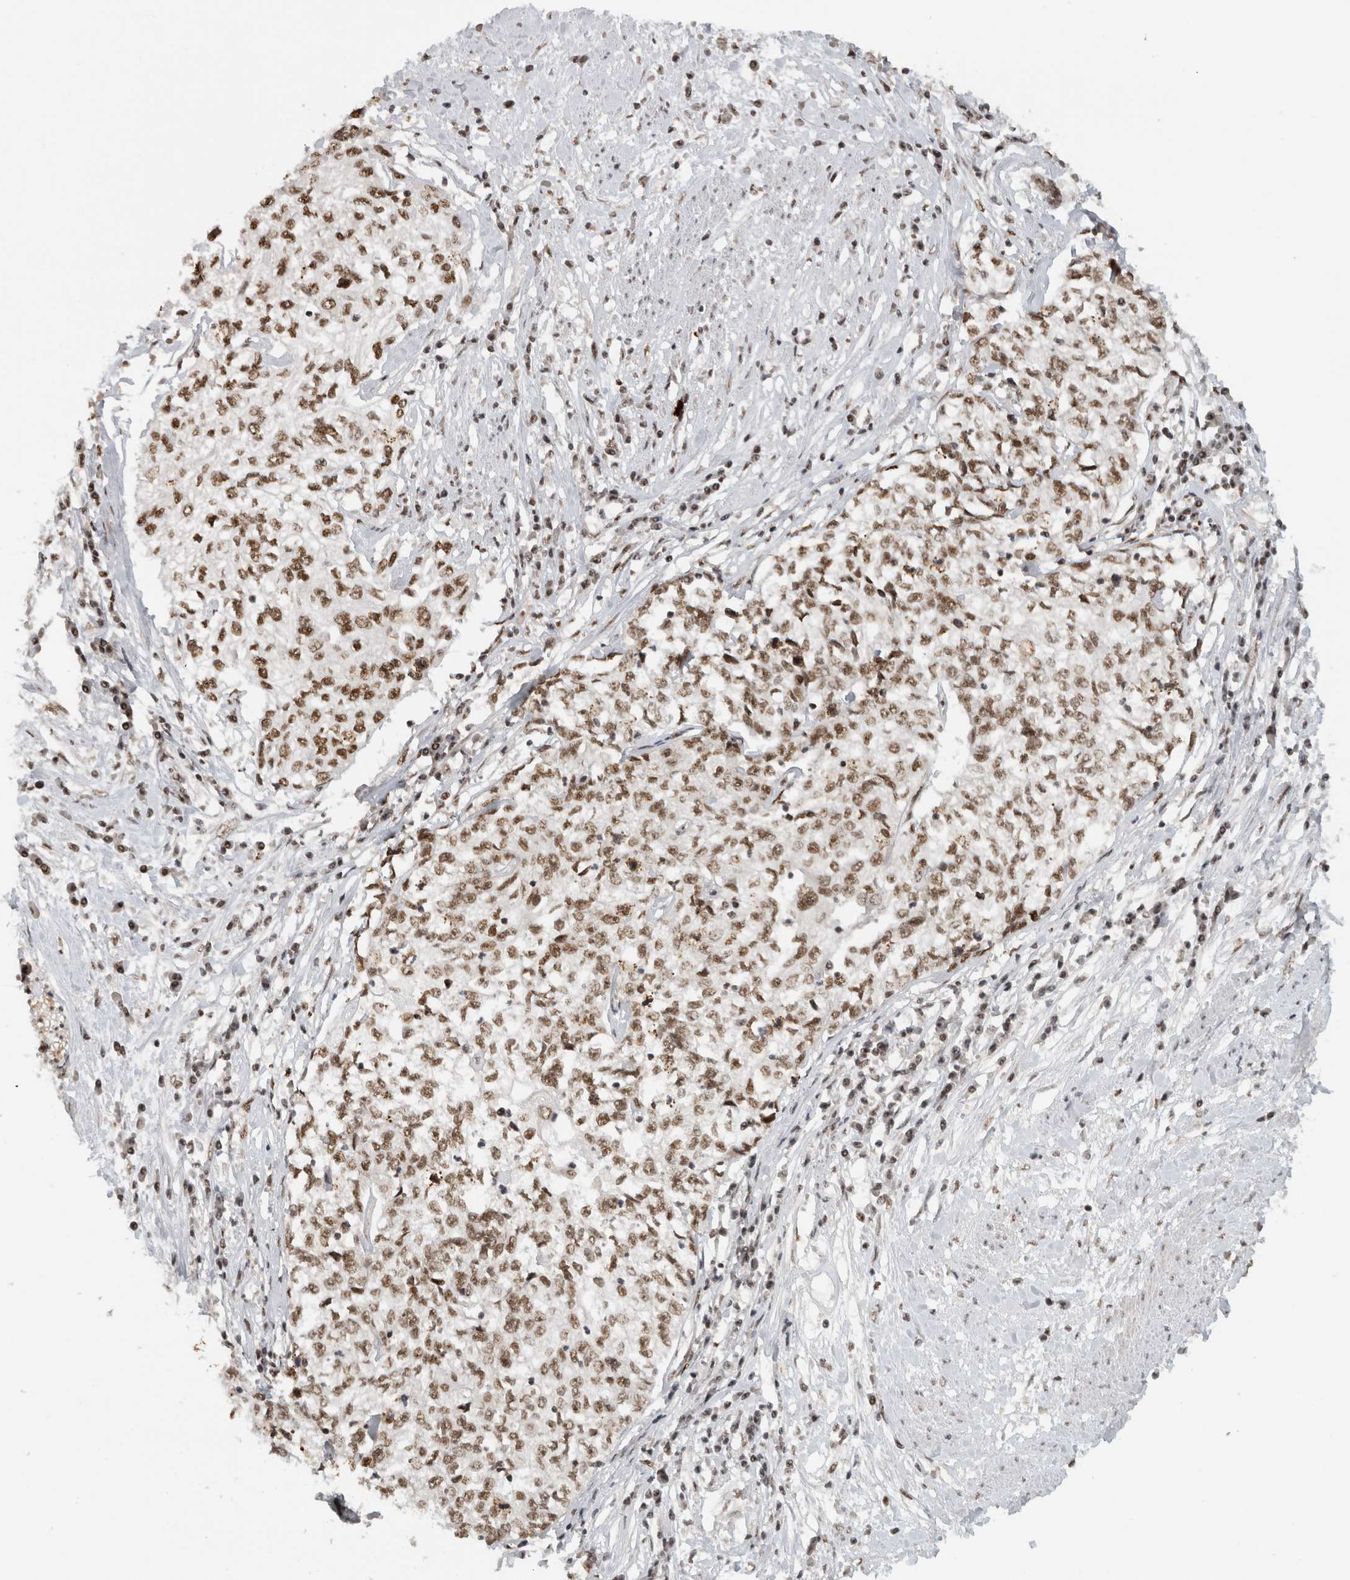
{"staining": {"intensity": "moderate", "quantity": ">75%", "location": "nuclear"}, "tissue": "cervical cancer", "cell_type": "Tumor cells", "image_type": "cancer", "snomed": [{"axis": "morphology", "description": "Squamous cell carcinoma, NOS"}, {"axis": "topography", "description": "Cervix"}], "caption": "IHC staining of cervical squamous cell carcinoma, which displays medium levels of moderate nuclear expression in approximately >75% of tumor cells indicating moderate nuclear protein expression. The staining was performed using DAB (brown) for protein detection and nuclei were counterstained in hematoxylin (blue).", "gene": "EBNA1BP2", "patient": {"sex": "female", "age": 57}}